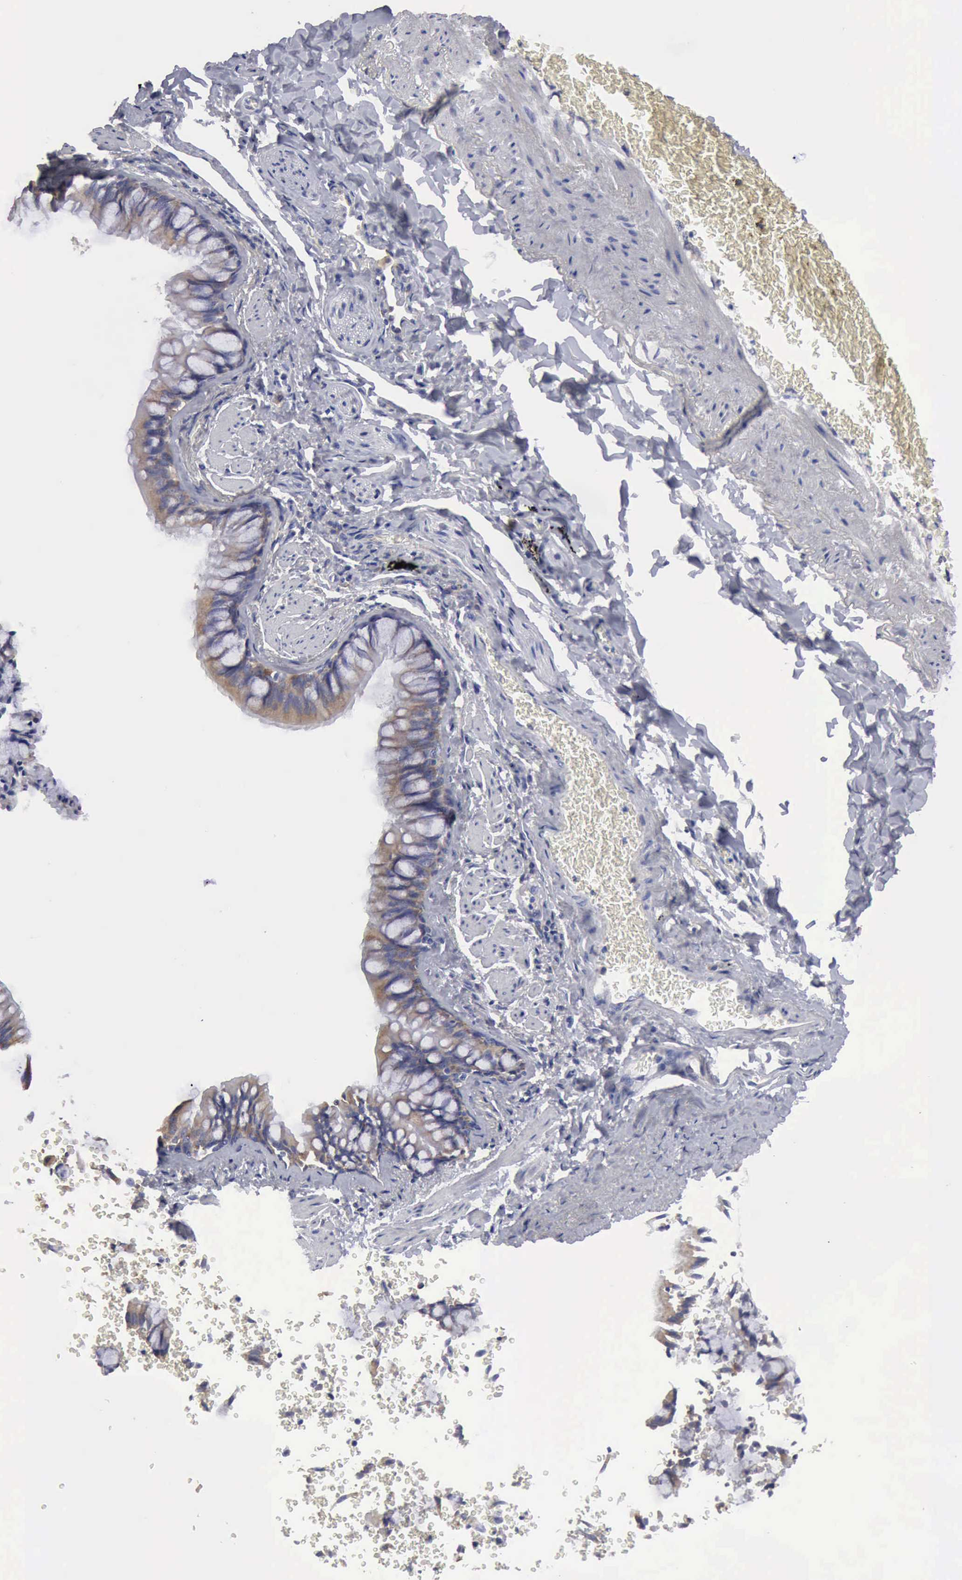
{"staining": {"intensity": "weak", "quantity": ">75%", "location": "cytoplasmic/membranous"}, "tissue": "bronchus", "cell_type": "Respiratory epithelial cells", "image_type": "normal", "snomed": [{"axis": "morphology", "description": "Normal tissue, NOS"}, {"axis": "topography", "description": "Lung"}], "caption": "An IHC histopathology image of benign tissue is shown. Protein staining in brown labels weak cytoplasmic/membranous positivity in bronchus within respiratory epithelial cells.", "gene": "TXLNG", "patient": {"sex": "male", "age": 54}}